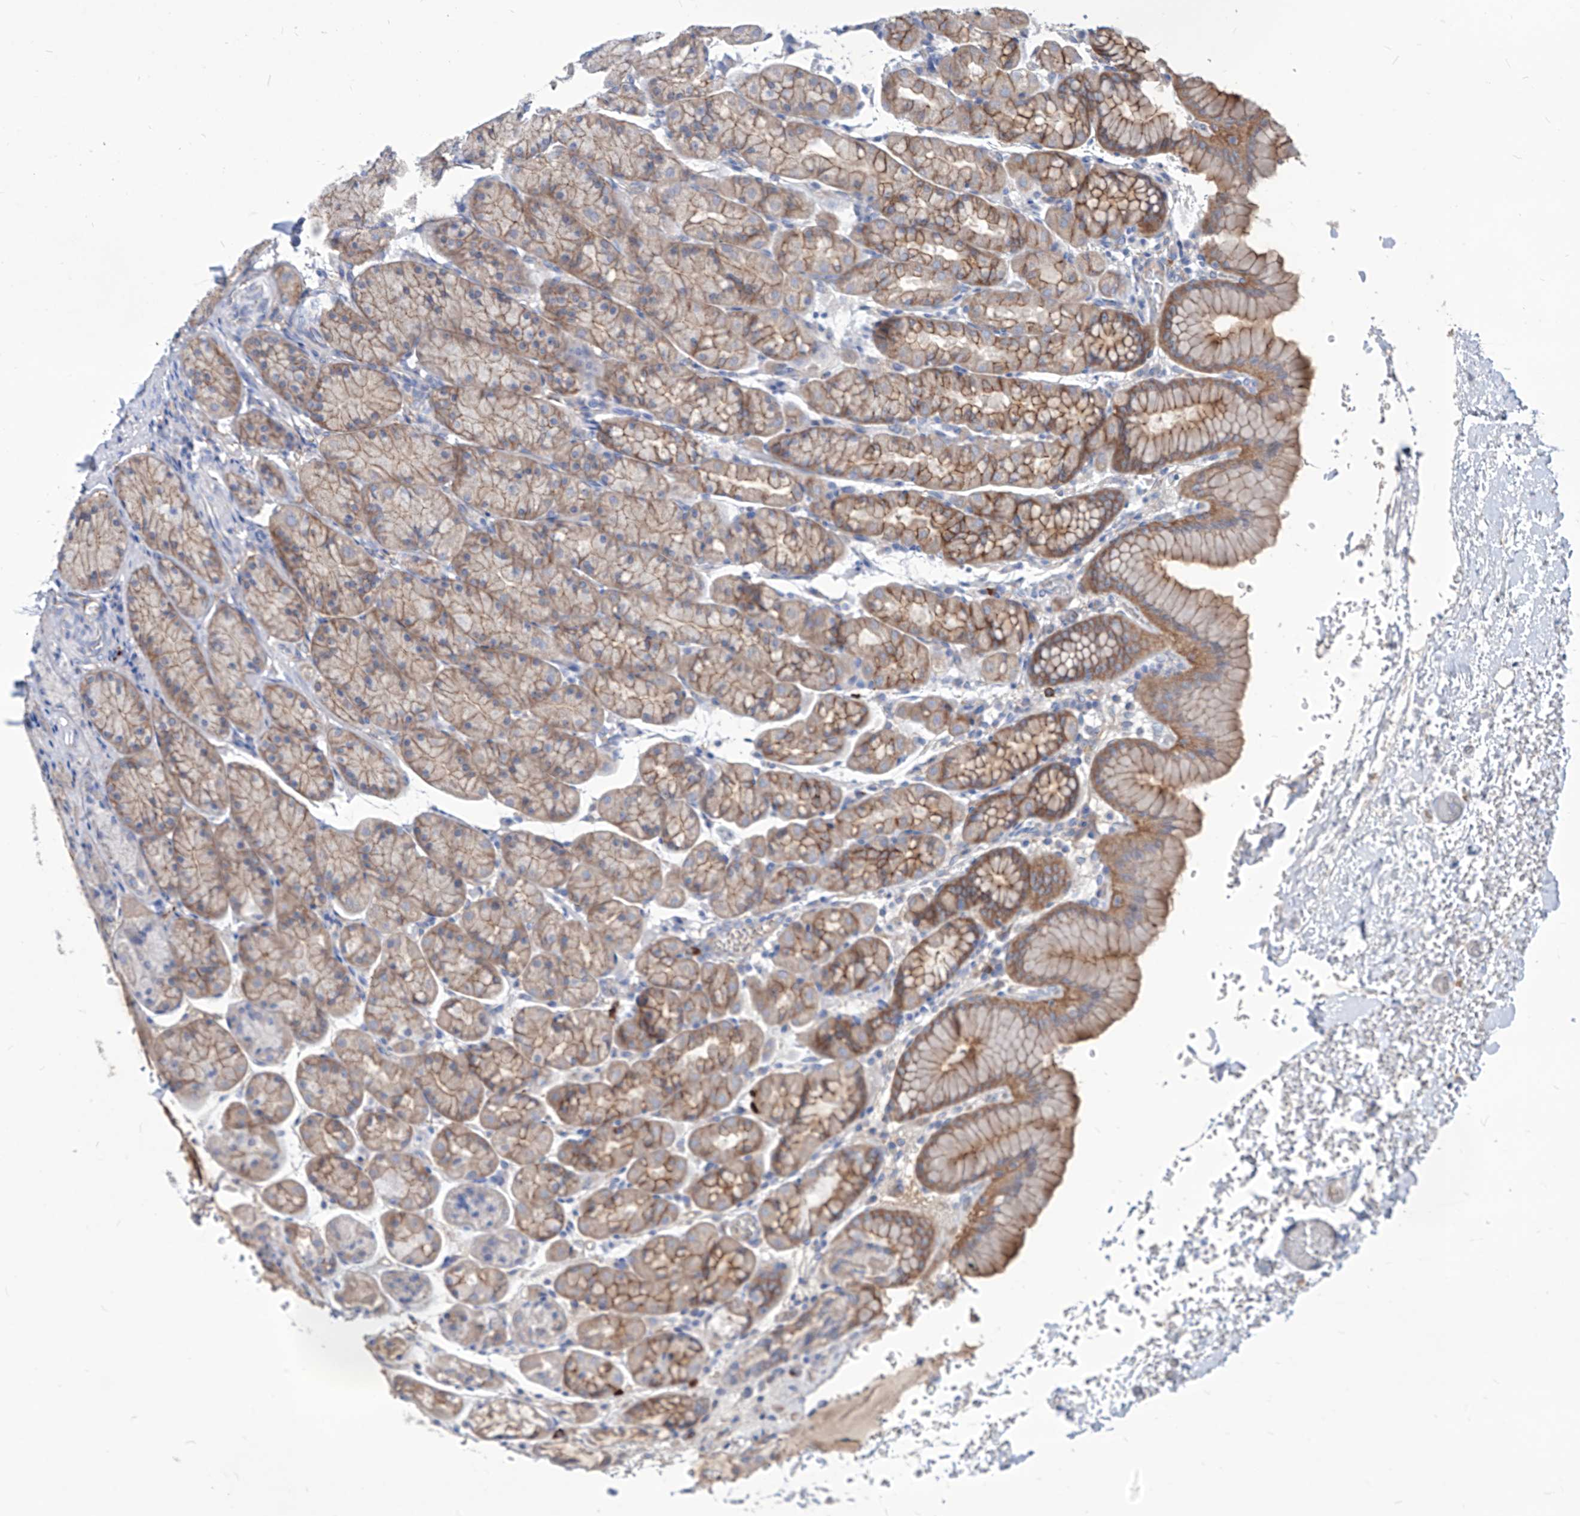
{"staining": {"intensity": "moderate", "quantity": ">75%", "location": "cytoplasmic/membranous"}, "tissue": "stomach", "cell_type": "Glandular cells", "image_type": "normal", "snomed": [{"axis": "morphology", "description": "Normal tissue, NOS"}, {"axis": "topography", "description": "Stomach"}], "caption": "Immunohistochemical staining of normal stomach demonstrates medium levels of moderate cytoplasmic/membranous expression in approximately >75% of glandular cells. Ihc stains the protein of interest in brown and the nuclei are stained blue.", "gene": "AKAP10", "patient": {"sex": "male", "age": 42}}